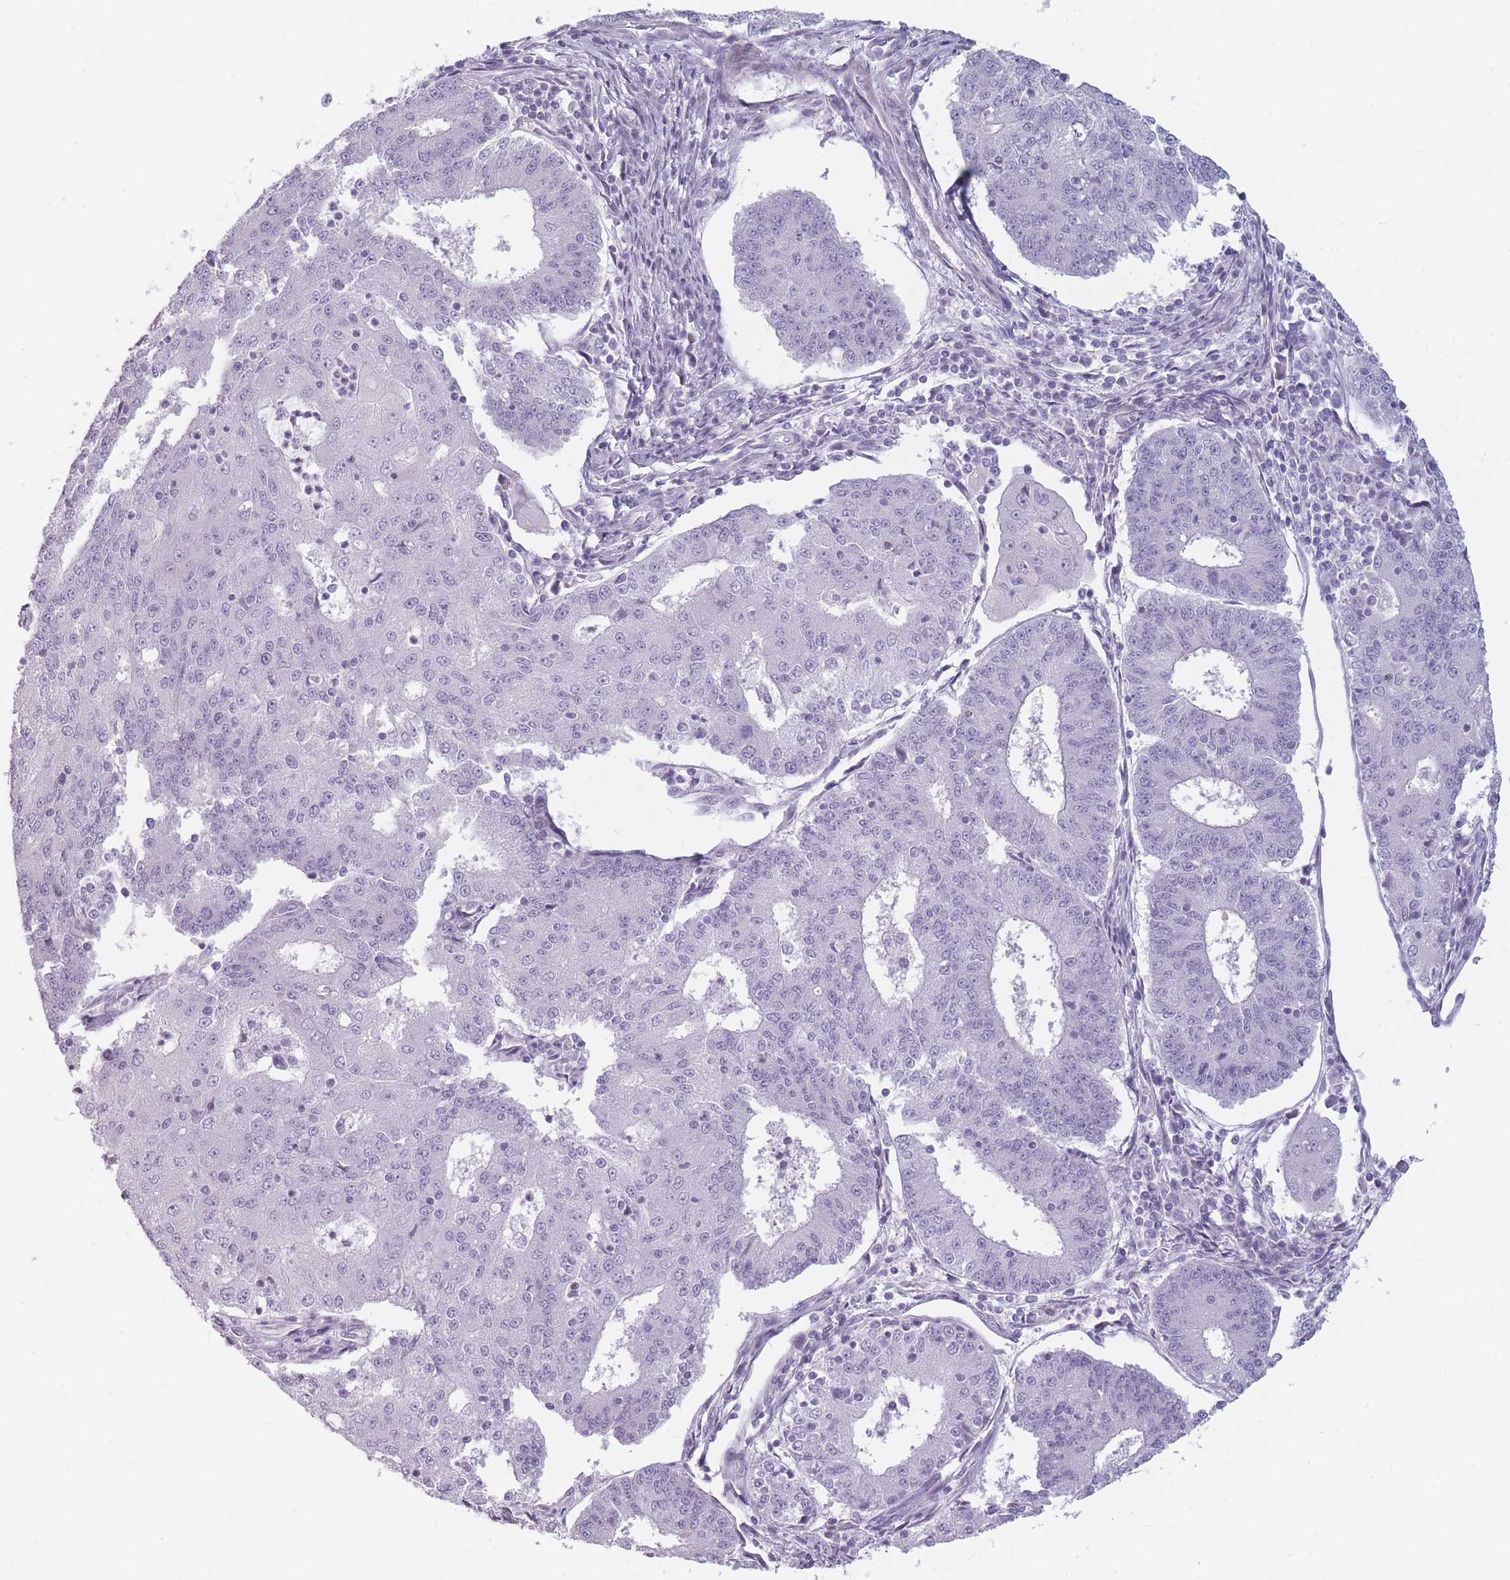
{"staining": {"intensity": "negative", "quantity": "none", "location": "none"}, "tissue": "endometrial cancer", "cell_type": "Tumor cells", "image_type": "cancer", "snomed": [{"axis": "morphology", "description": "Adenocarcinoma, NOS"}, {"axis": "topography", "description": "Endometrium"}], "caption": "Tumor cells show no significant protein positivity in endometrial adenocarcinoma. (DAB immunohistochemistry, high magnification).", "gene": "GGT1", "patient": {"sex": "female", "age": 56}}